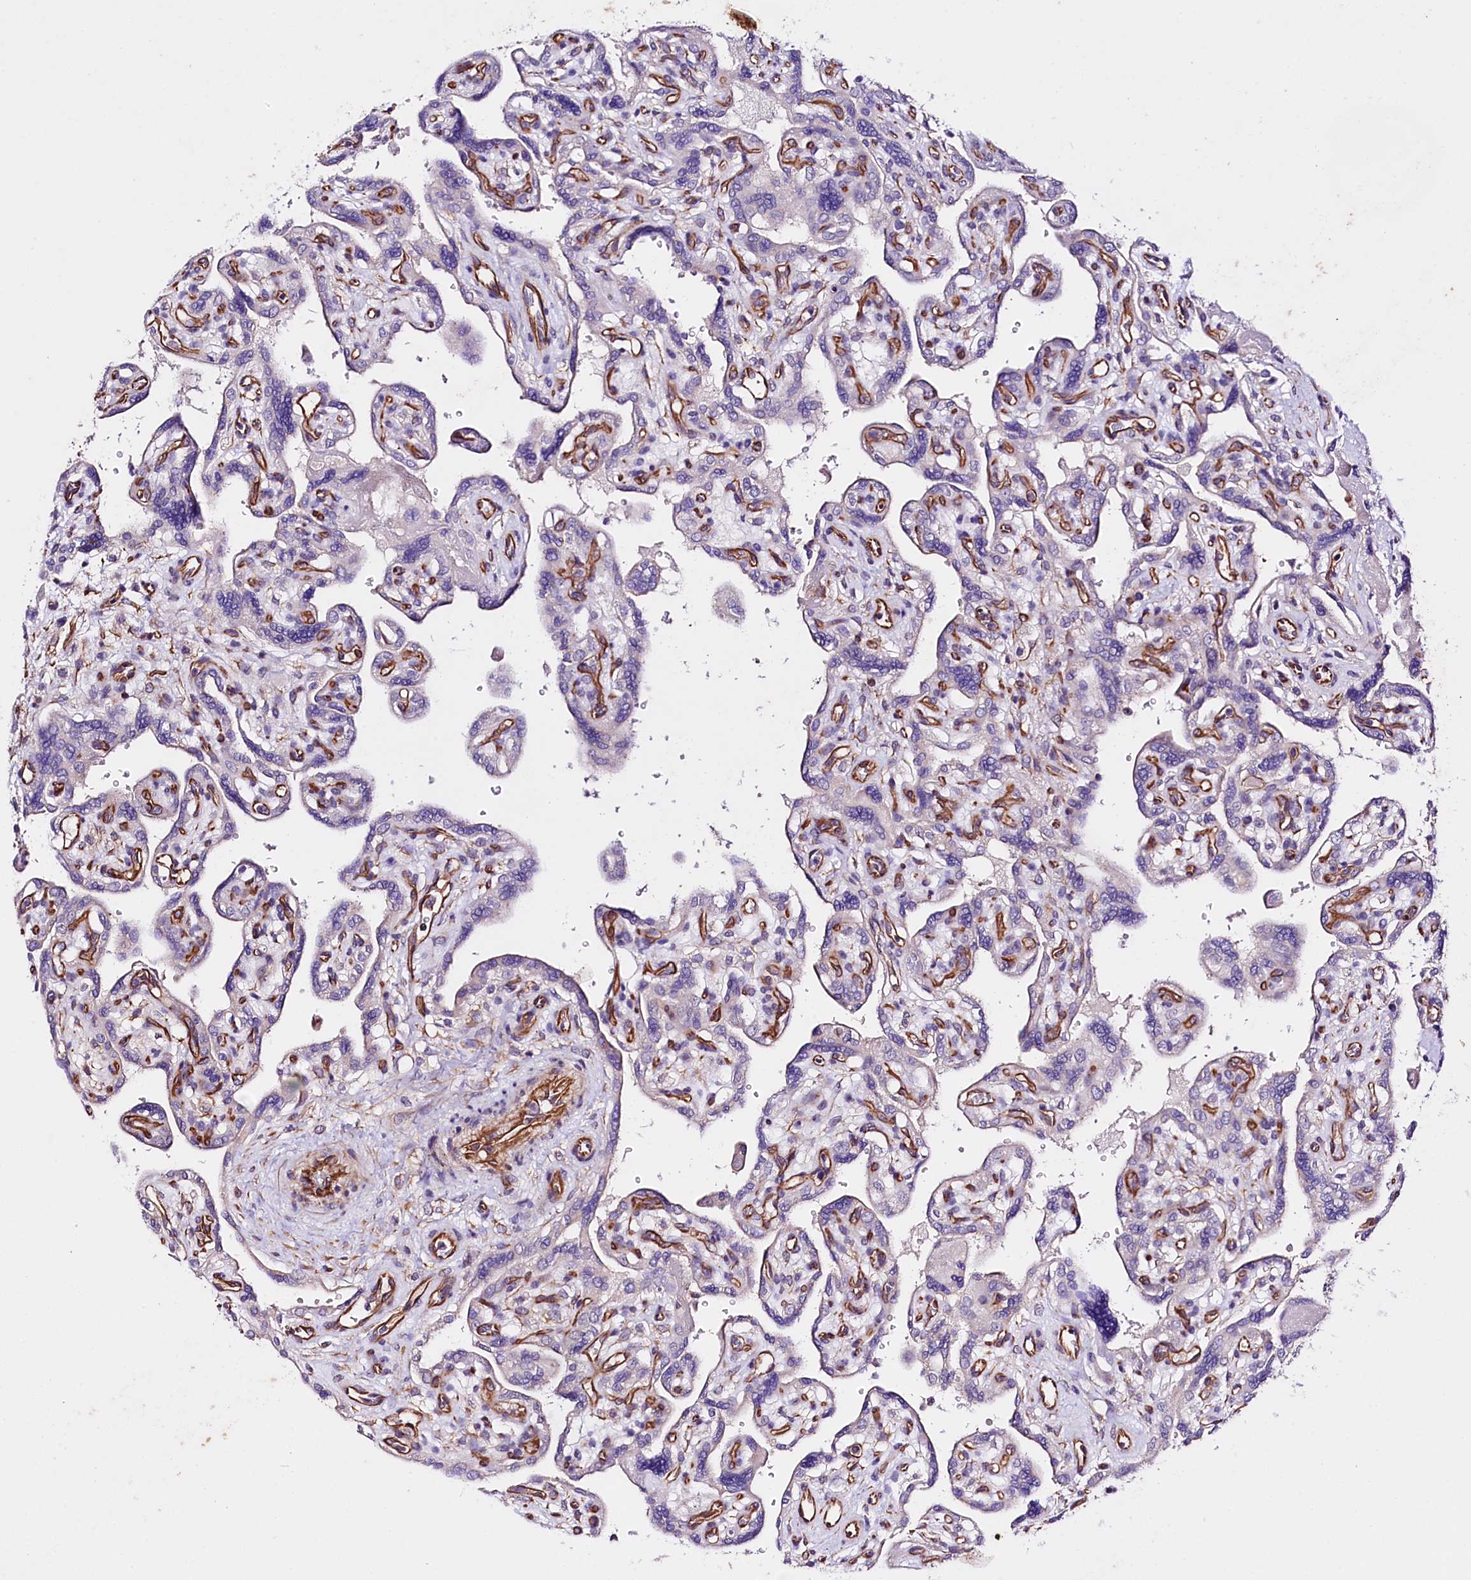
{"staining": {"intensity": "weak", "quantity": "25%-75%", "location": "cytoplasmic/membranous"}, "tissue": "placenta", "cell_type": "Trophoblastic cells", "image_type": "normal", "snomed": [{"axis": "morphology", "description": "Normal tissue, NOS"}, {"axis": "topography", "description": "Placenta"}], "caption": "Weak cytoplasmic/membranous staining is appreciated in approximately 25%-75% of trophoblastic cells in unremarkable placenta.", "gene": "SLC7A1", "patient": {"sex": "female", "age": 39}}